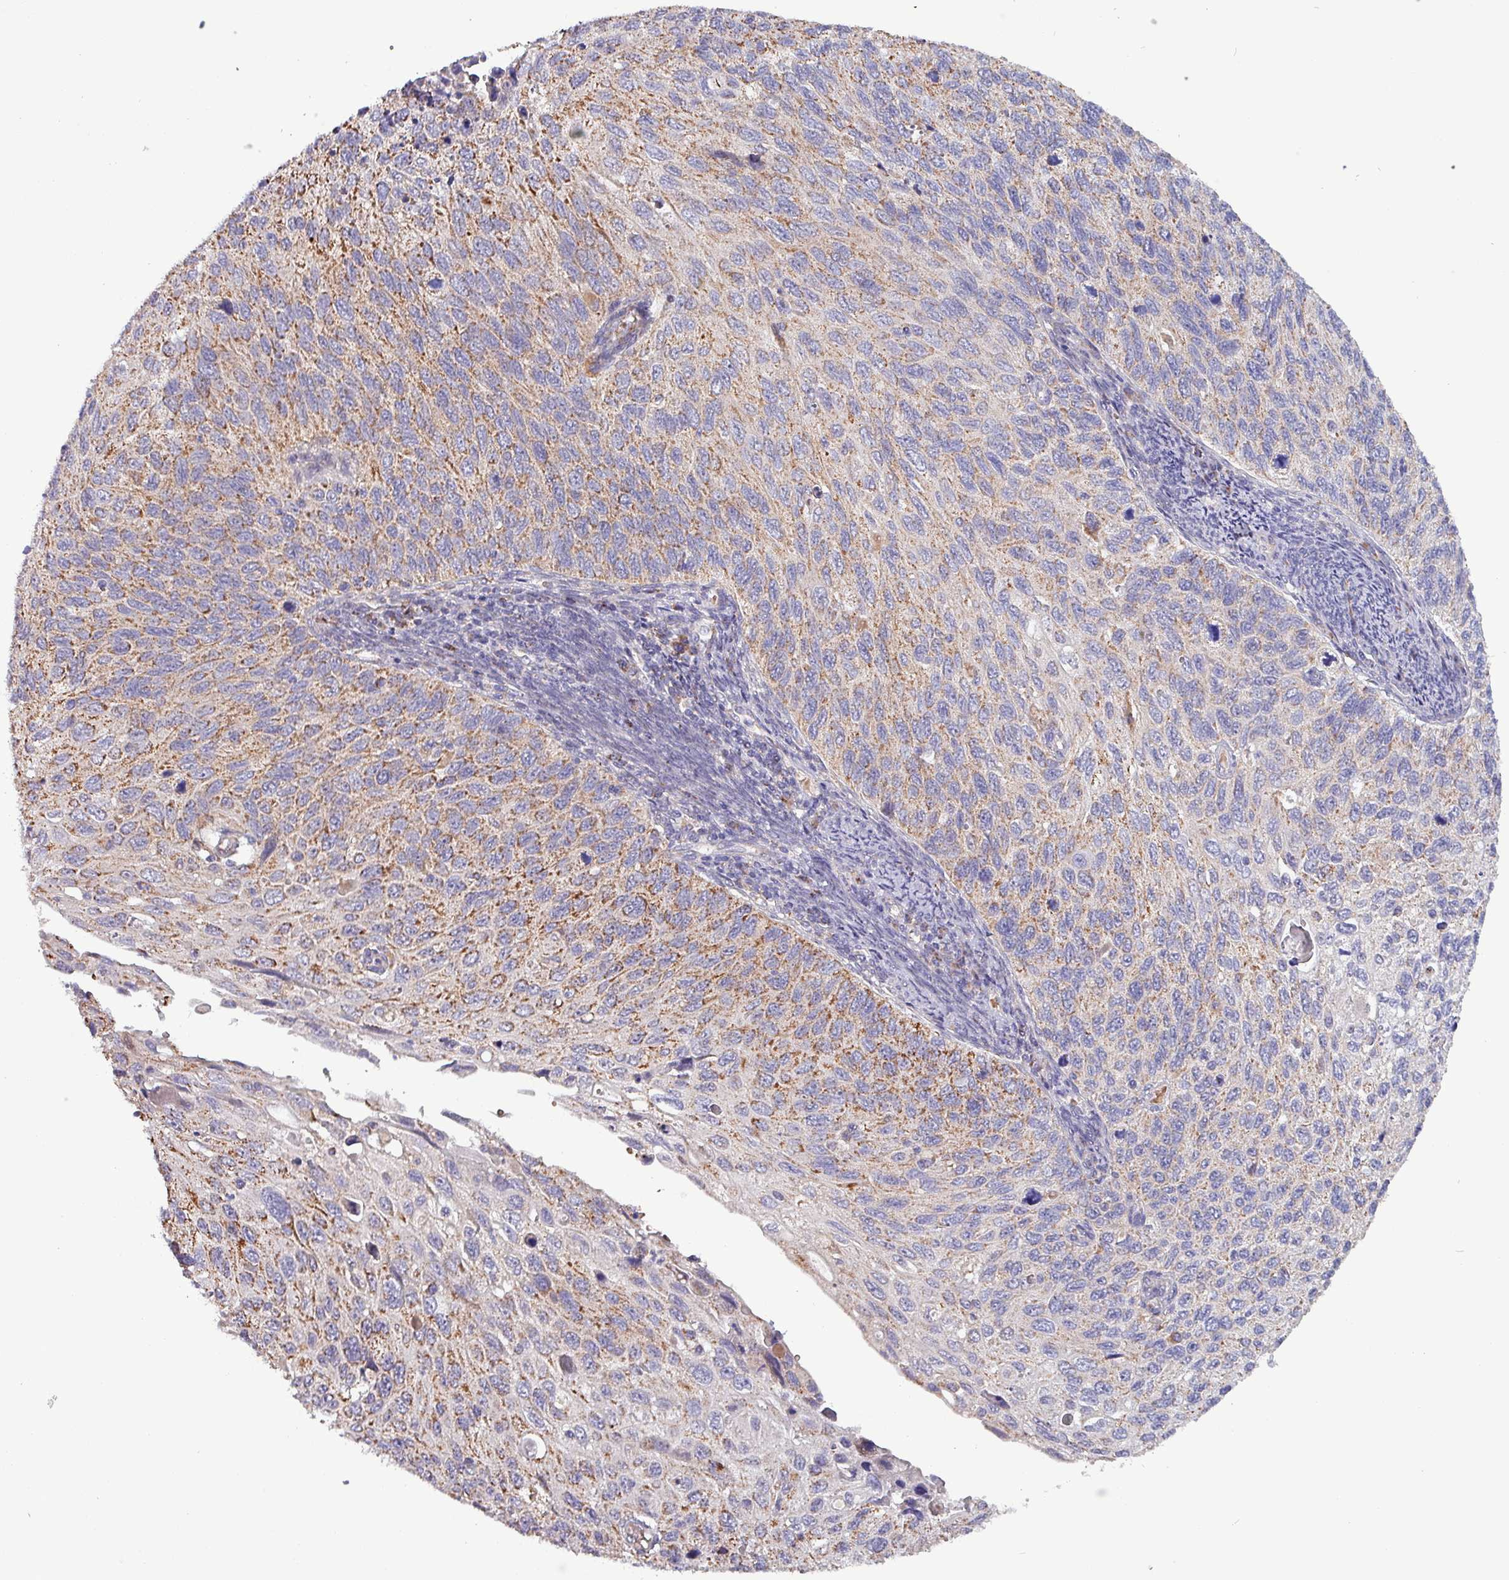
{"staining": {"intensity": "moderate", "quantity": "25%-75%", "location": "cytoplasmic/membranous"}, "tissue": "cervical cancer", "cell_type": "Tumor cells", "image_type": "cancer", "snomed": [{"axis": "morphology", "description": "Squamous cell carcinoma, NOS"}, {"axis": "topography", "description": "Cervix"}], "caption": "Cervical squamous cell carcinoma tissue demonstrates moderate cytoplasmic/membranous expression in approximately 25%-75% of tumor cells", "gene": "ZNF322", "patient": {"sex": "female", "age": 70}}